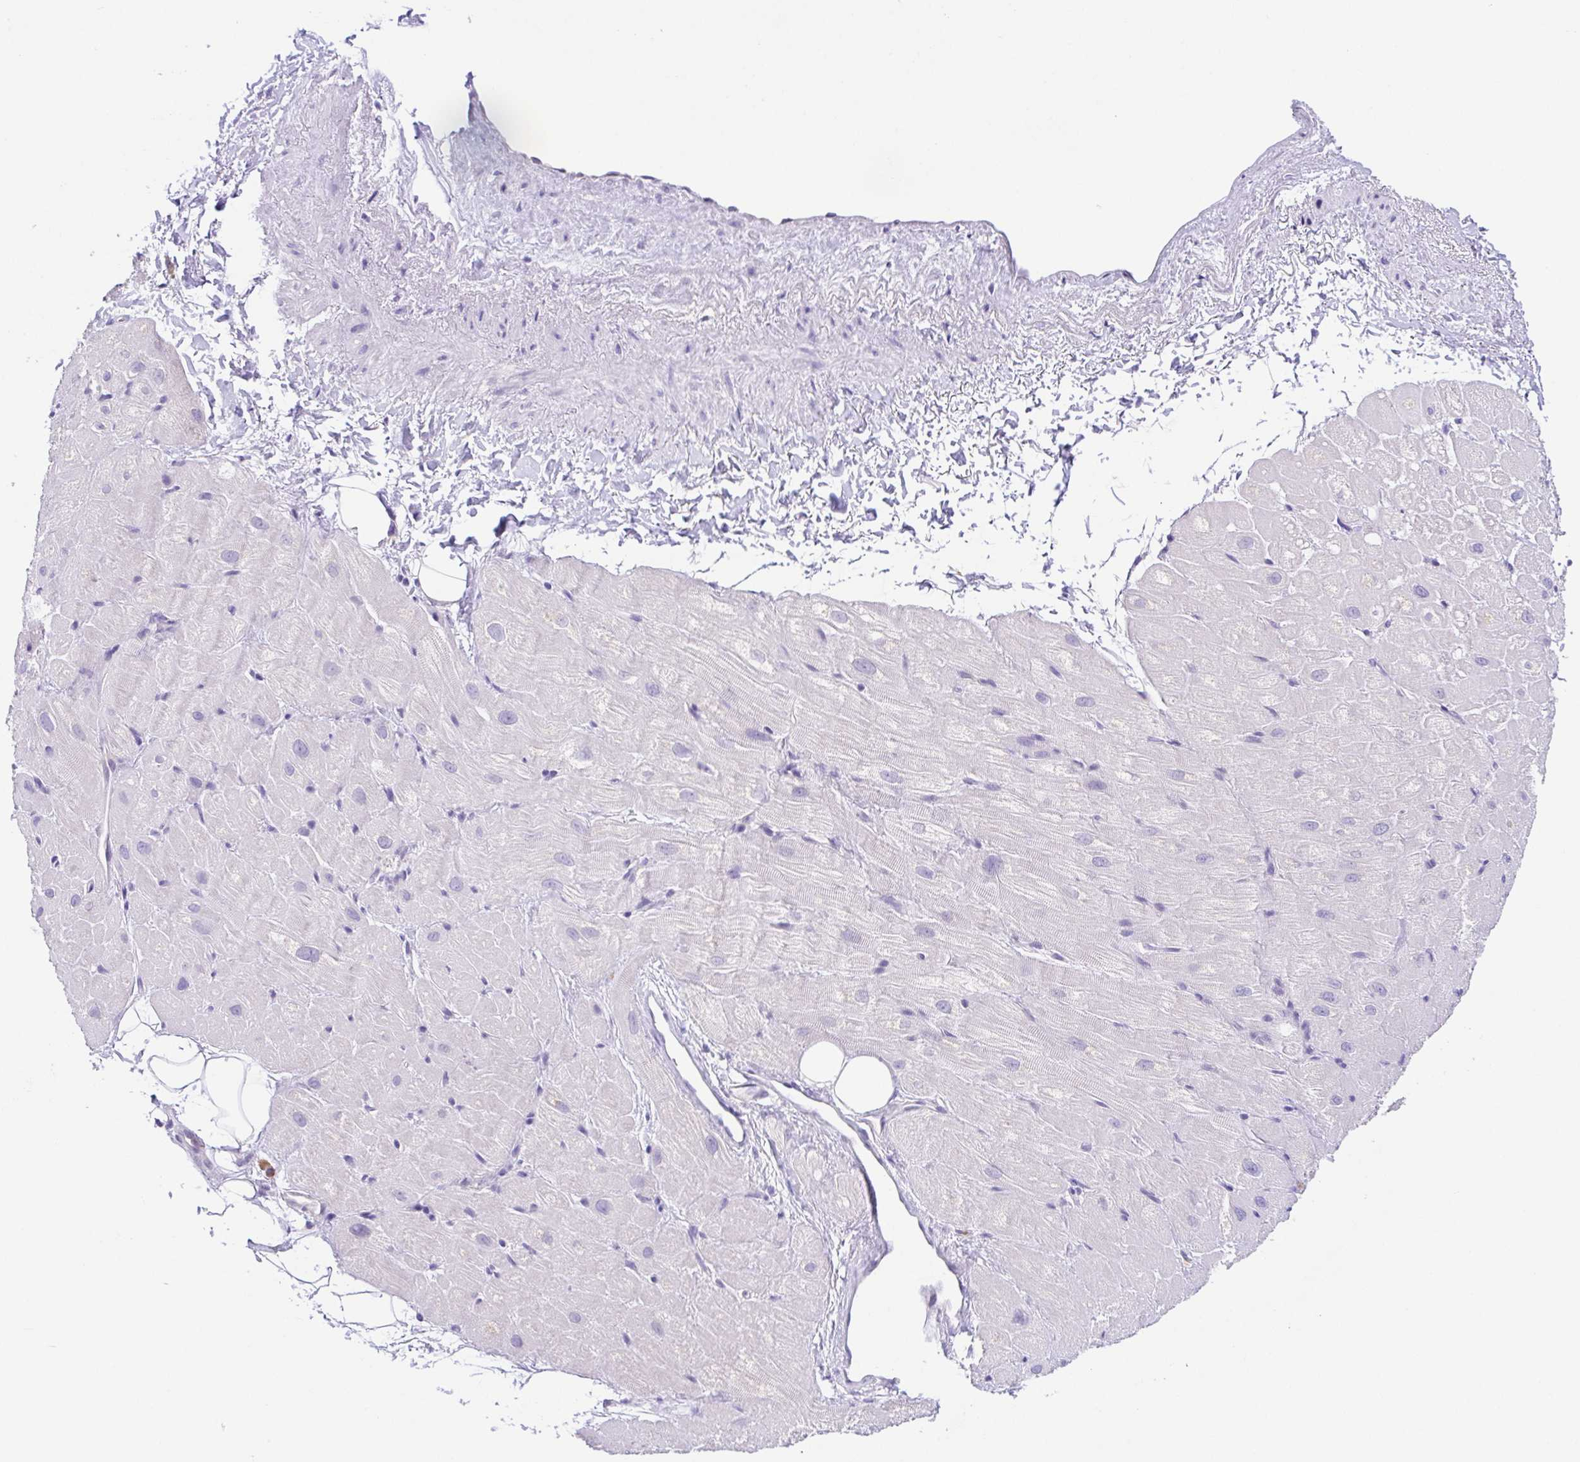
{"staining": {"intensity": "negative", "quantity": "none", "location": "none"}, "tissue": "heart muscle", "cell_type": "Cardiomyocytes", "image_type": "normal", "snomed": [{"axis": "morphology", "description": "Normal tissue, NOS"}, {"axis": "topography", "description": "Heart"}], "caption": "This is an IHC micrograph of unremarkable heart muscle. There is no staining in cardiomyocytes.", "gene": "KRTDAP", "patient": {"sex": "male", "age": 62}}